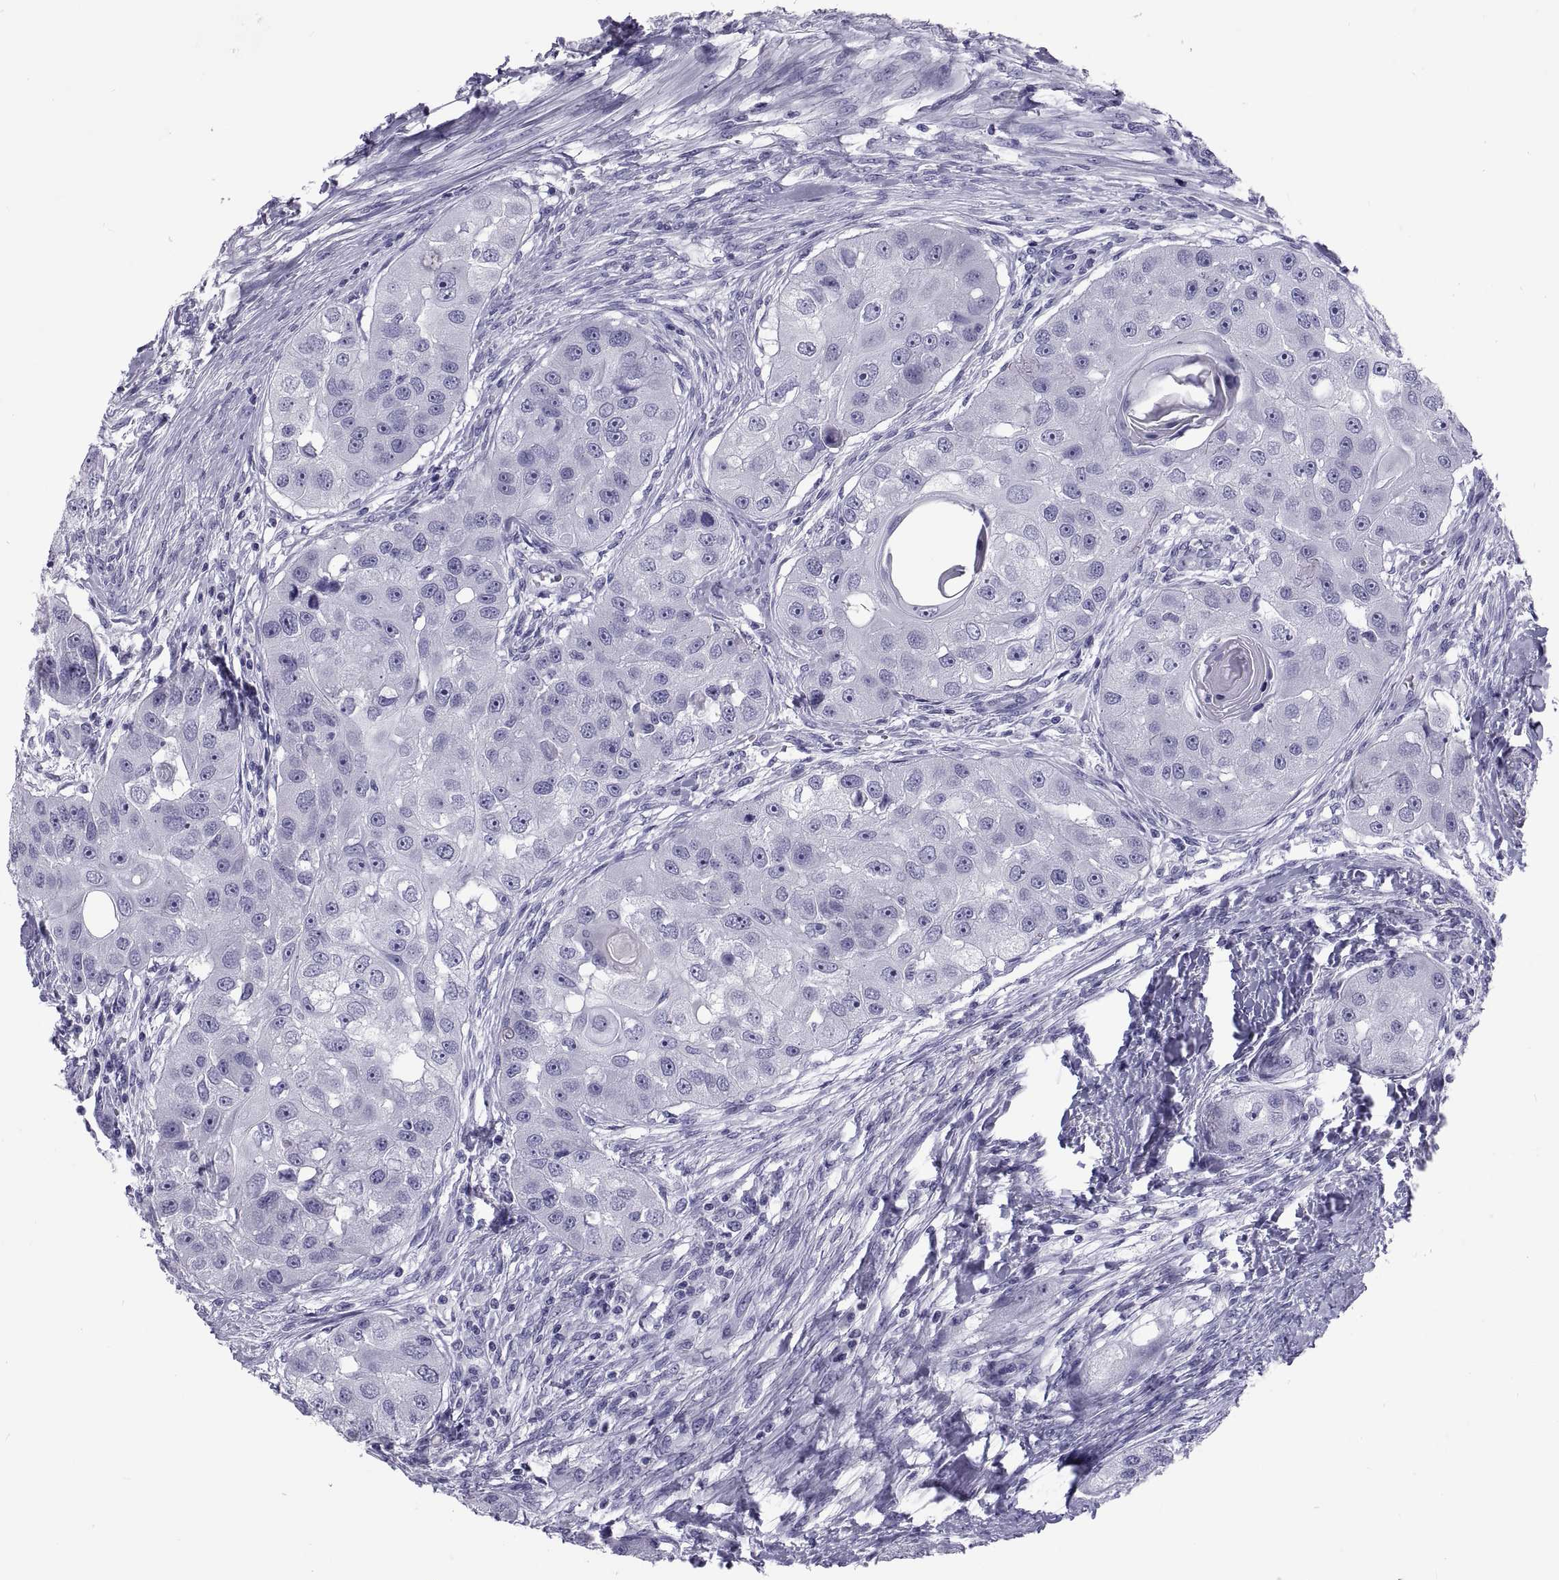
{"staining": {"intensity": "negative", "quantity": "none", "location": "none"}, "tissue": "head and neck cancer", "cell_type": "Tumor cells", "image_type": "cancer", "snomed": [{"axis": "morphology", "description": "Squamous cell carcinoma, NOS"}, {"axis": "topography", "description": "Head-Neck"}], "caption": "Tumor cells are negative for brown protein staining in head and neck cancer.", "gene": "DEFB129", "patient": {"sex": "male", "age": 51}}